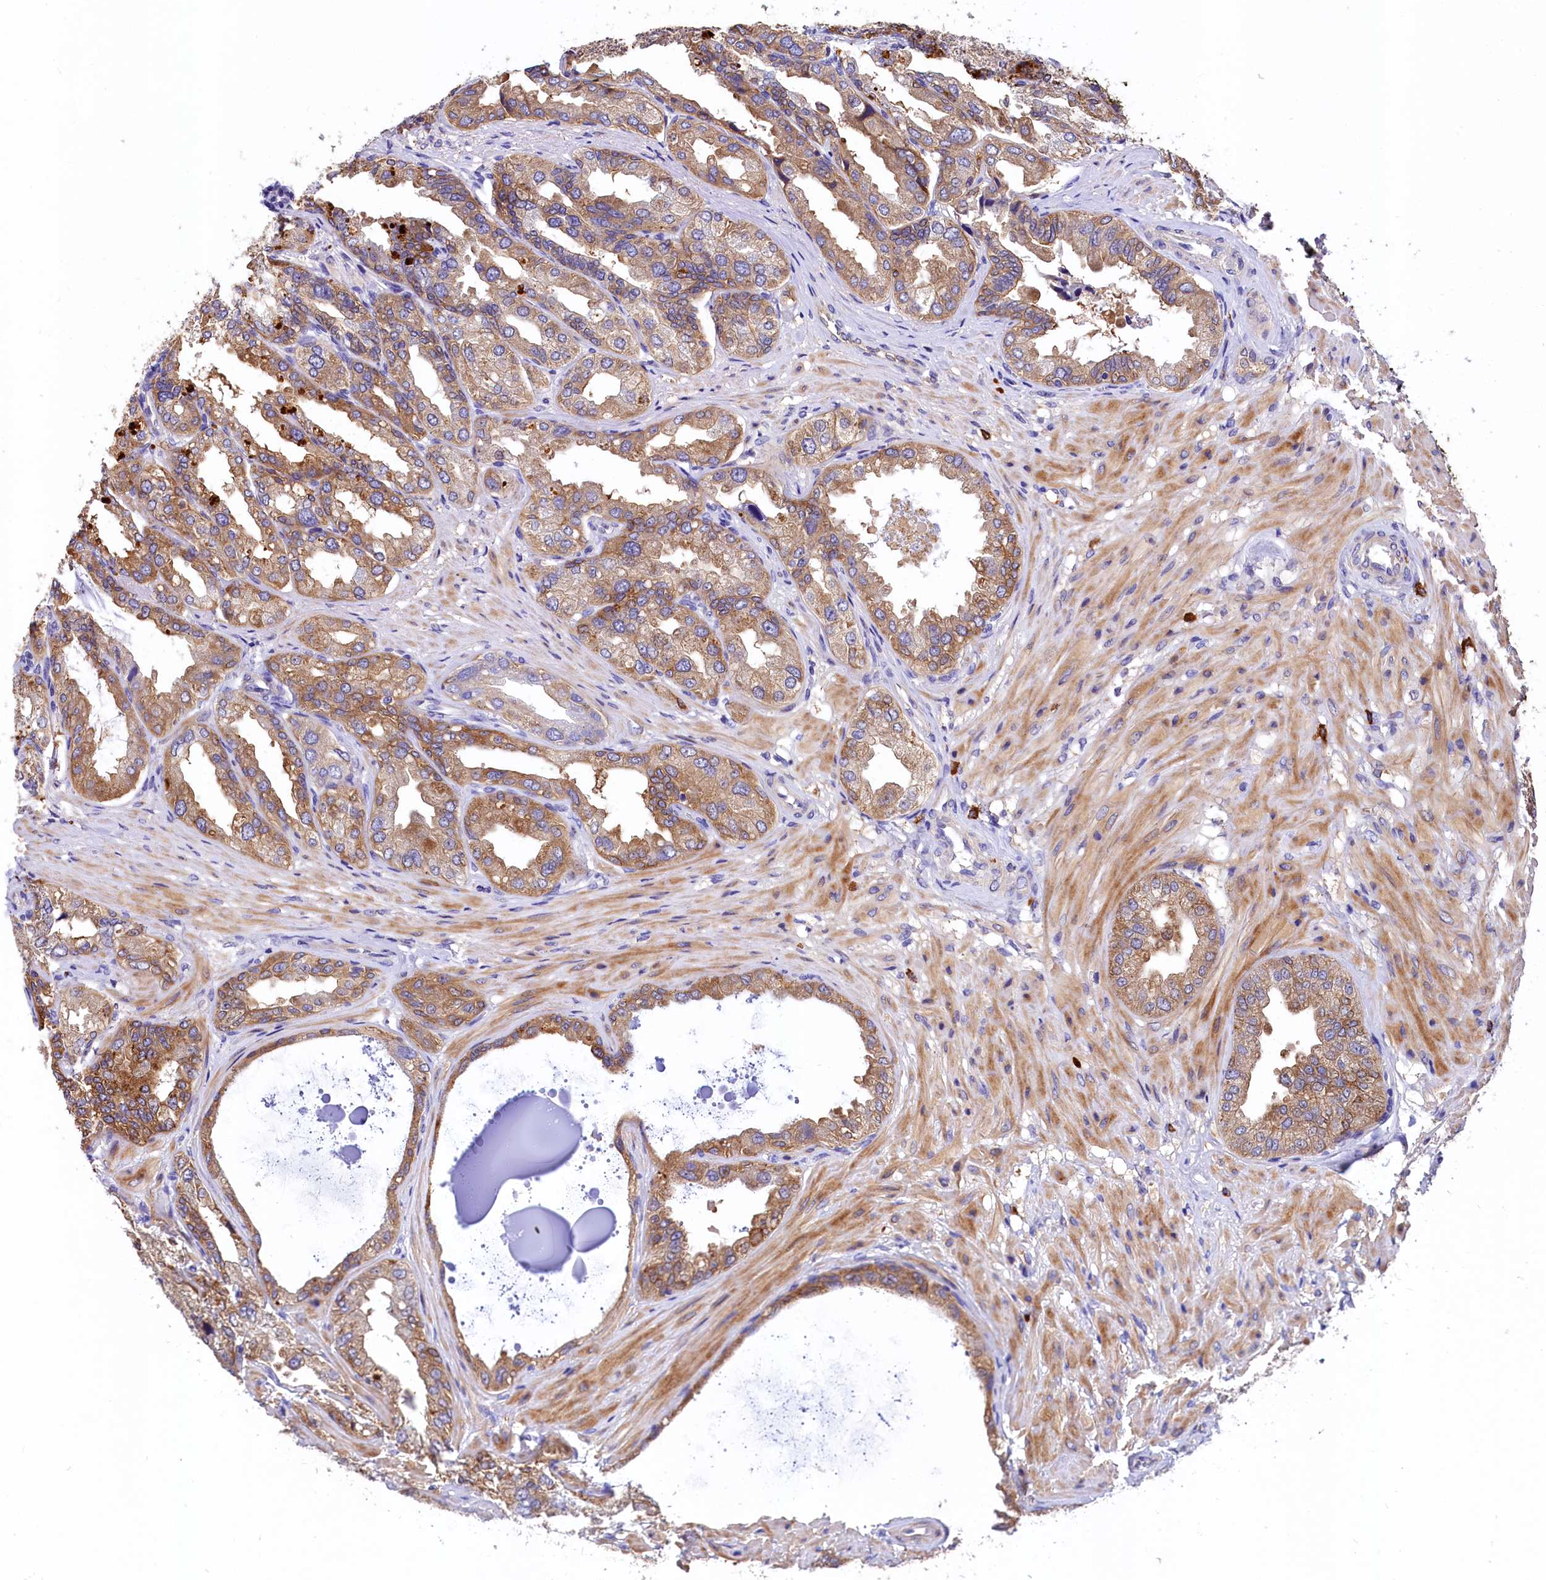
{"staining": {"intensity": "moderate", "quantity": ">75%", "location": "cytoplasmic/membranous"}, "tissue": "seminal vesicle", "cell_type": "Glandular cells", "image_type": "normal", "snomed": [{"axis": "morphology", "description": "Normal tissue, NOS"}, {"axis": "topography", "description": "Seminal veicle"}], "caption": "High-magnification brightfield microscopy of benign seminal vesicle stained with DAB (brown) and counterstained with hematoxylin (blue). glandular cells exhibit moderate cytoplasmic/membranous staining is seen in approximately>75% of cells. The staining is performed using DAB (3,3'-diaminobenzidine) brown chromogen to label protein expression. The nuclei are counter-stained blue using hematoxylin.", "gene": "EPS8L2", "patient": {"sex": "male", "age": 63}}